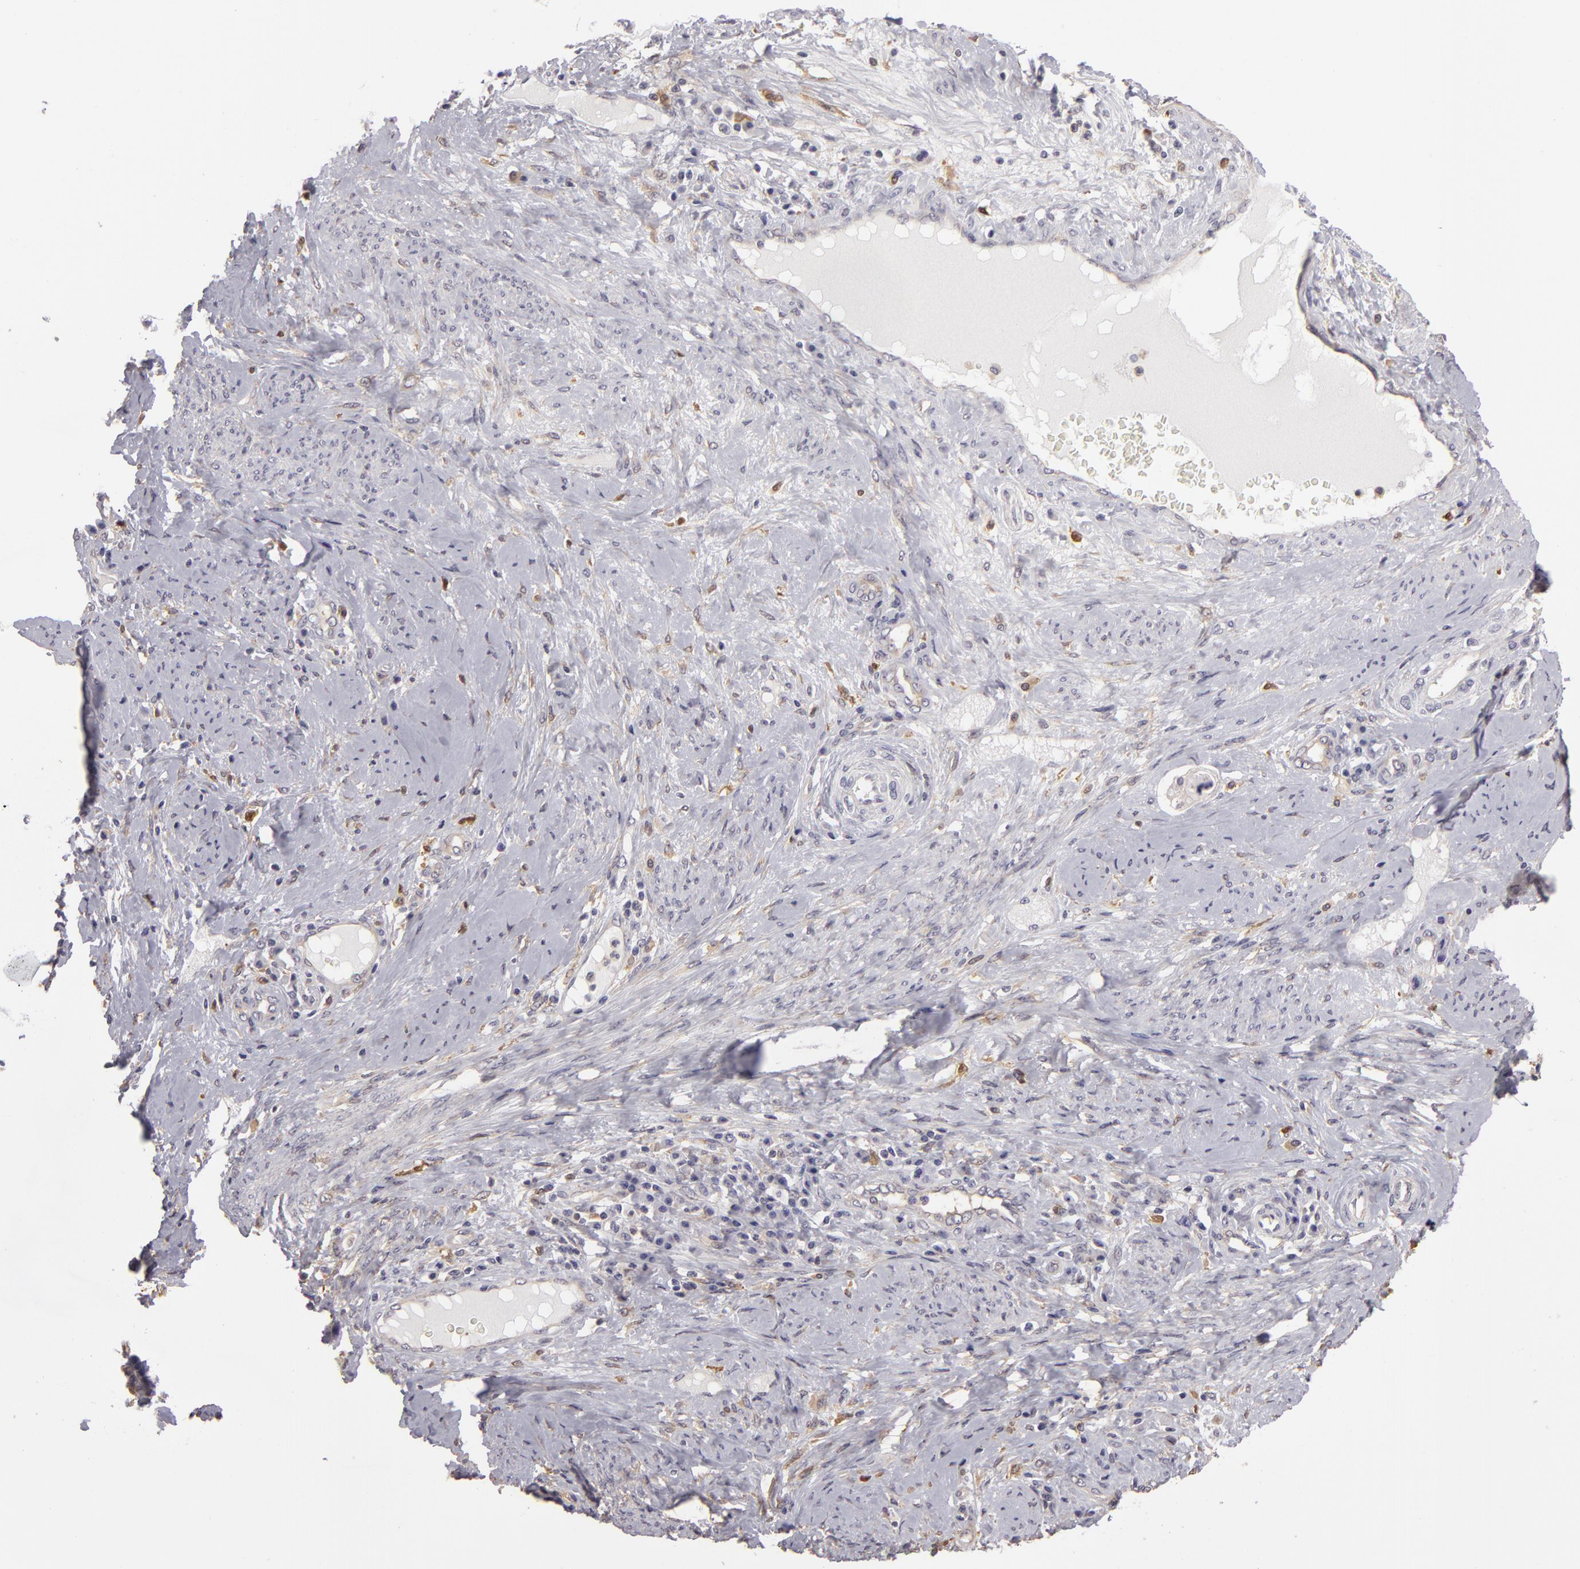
{"staining": {"intensity": "negative", "quantity": "none", "location": "none"}, "tissue": "cervical cancer", "cell_type": "Tumor cells", "image_type": "cancer", "snomed": [{"axis": "morphology", "description": "Squamous cell carcinoma, NOS"}, {"axis": "topography", "description": "Cervix"}], "caption": "Tumor cells are negative for brown protein staining in squamous cell carcinoma (cervical).", "gene": "GNPDA1", "patient": {"sex": "female", "age": 41}}